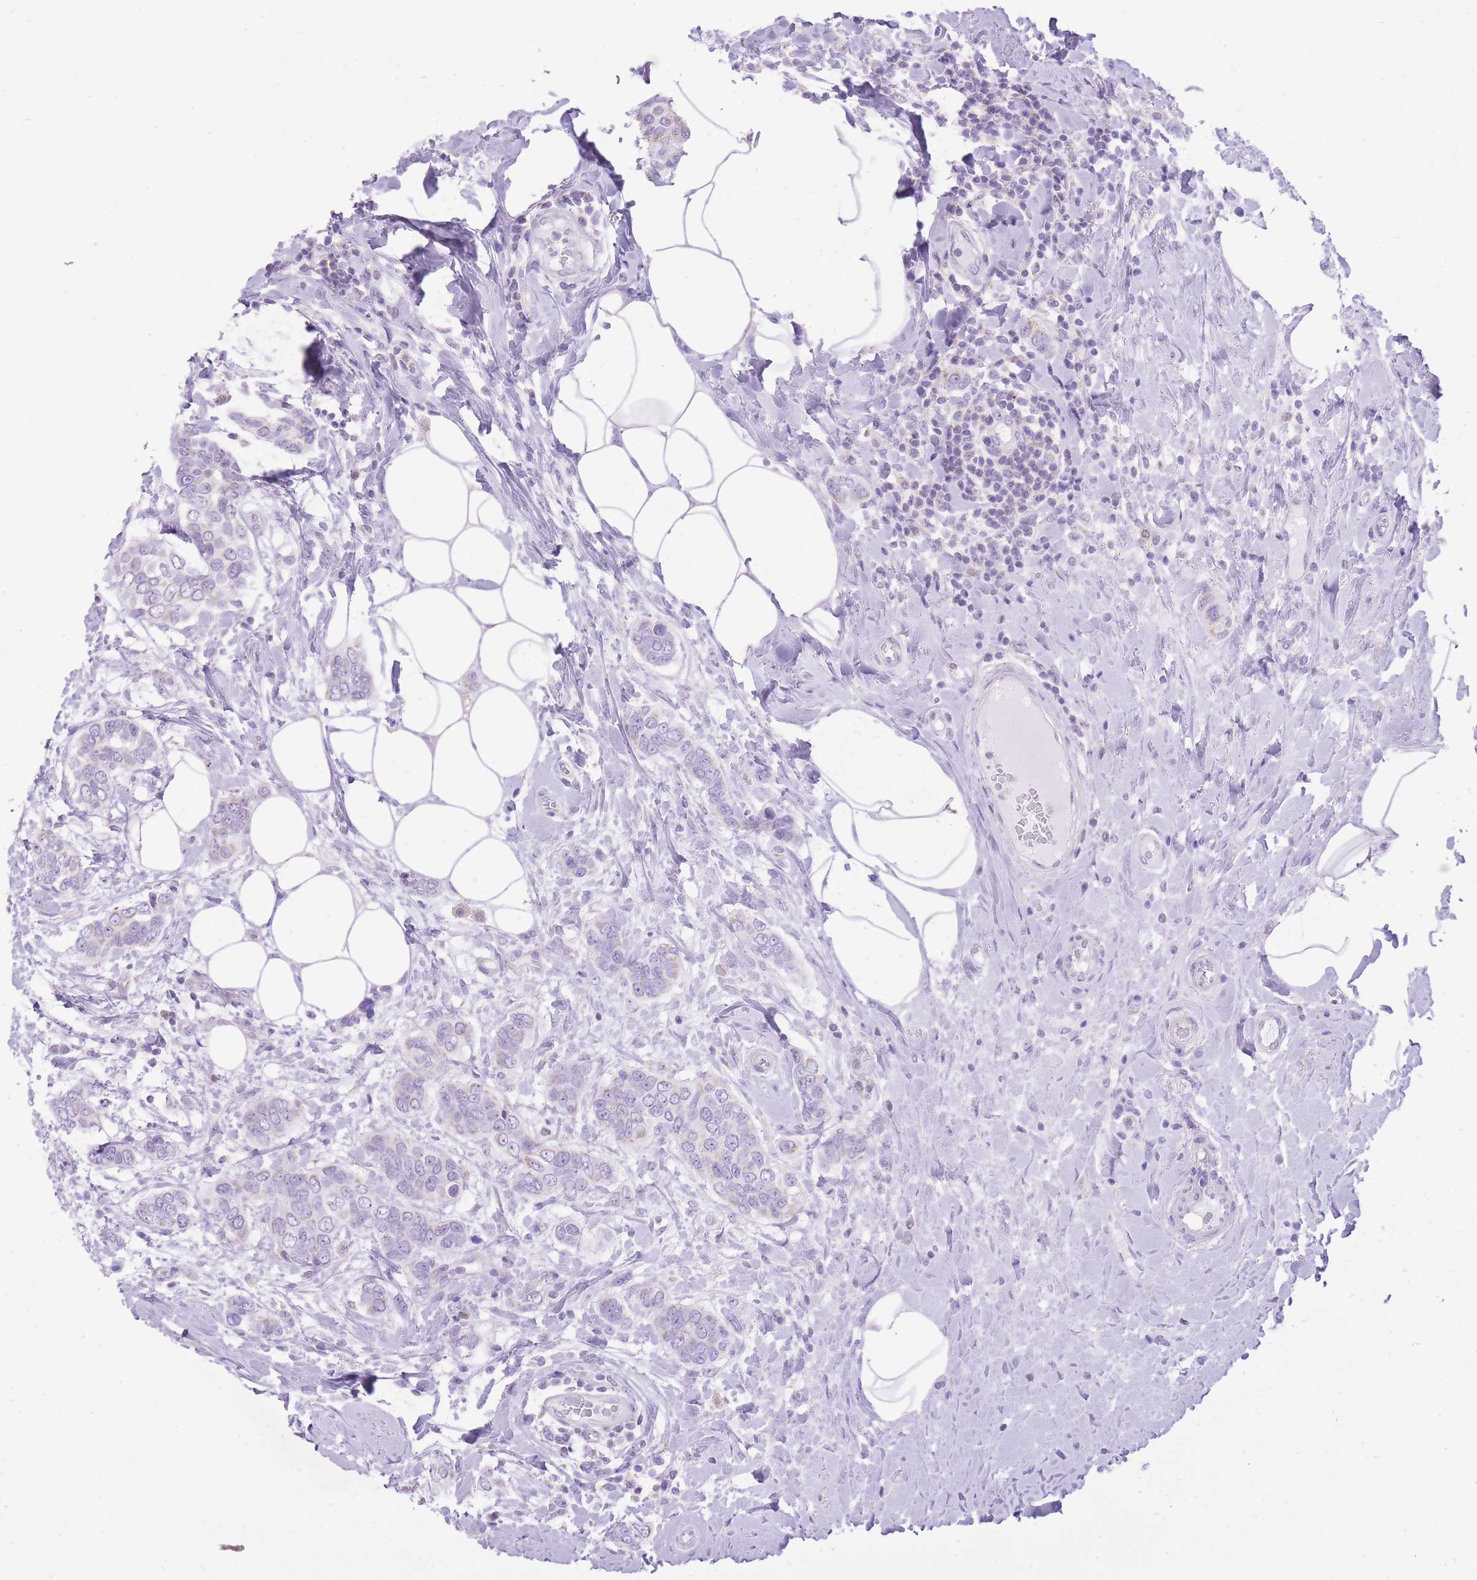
{"staining": {"intensity": "negative", "quantity": "none", "location": "none"}, "tissue": "breast cancer", "cell_type": "Tumor cells", "image_type": "cancer", "snomed": [{"axis": "morphology", "description": "Lobular carcinoma"}, {"axis": "topography", "description": "Breast"}], "caption": "Human breast cancer stained for a protein using immunohistochemistry demonstrates no staining in tumor cells.", "gene": "SLC4A4", "patient": {"sex": "female", "age": 51}}